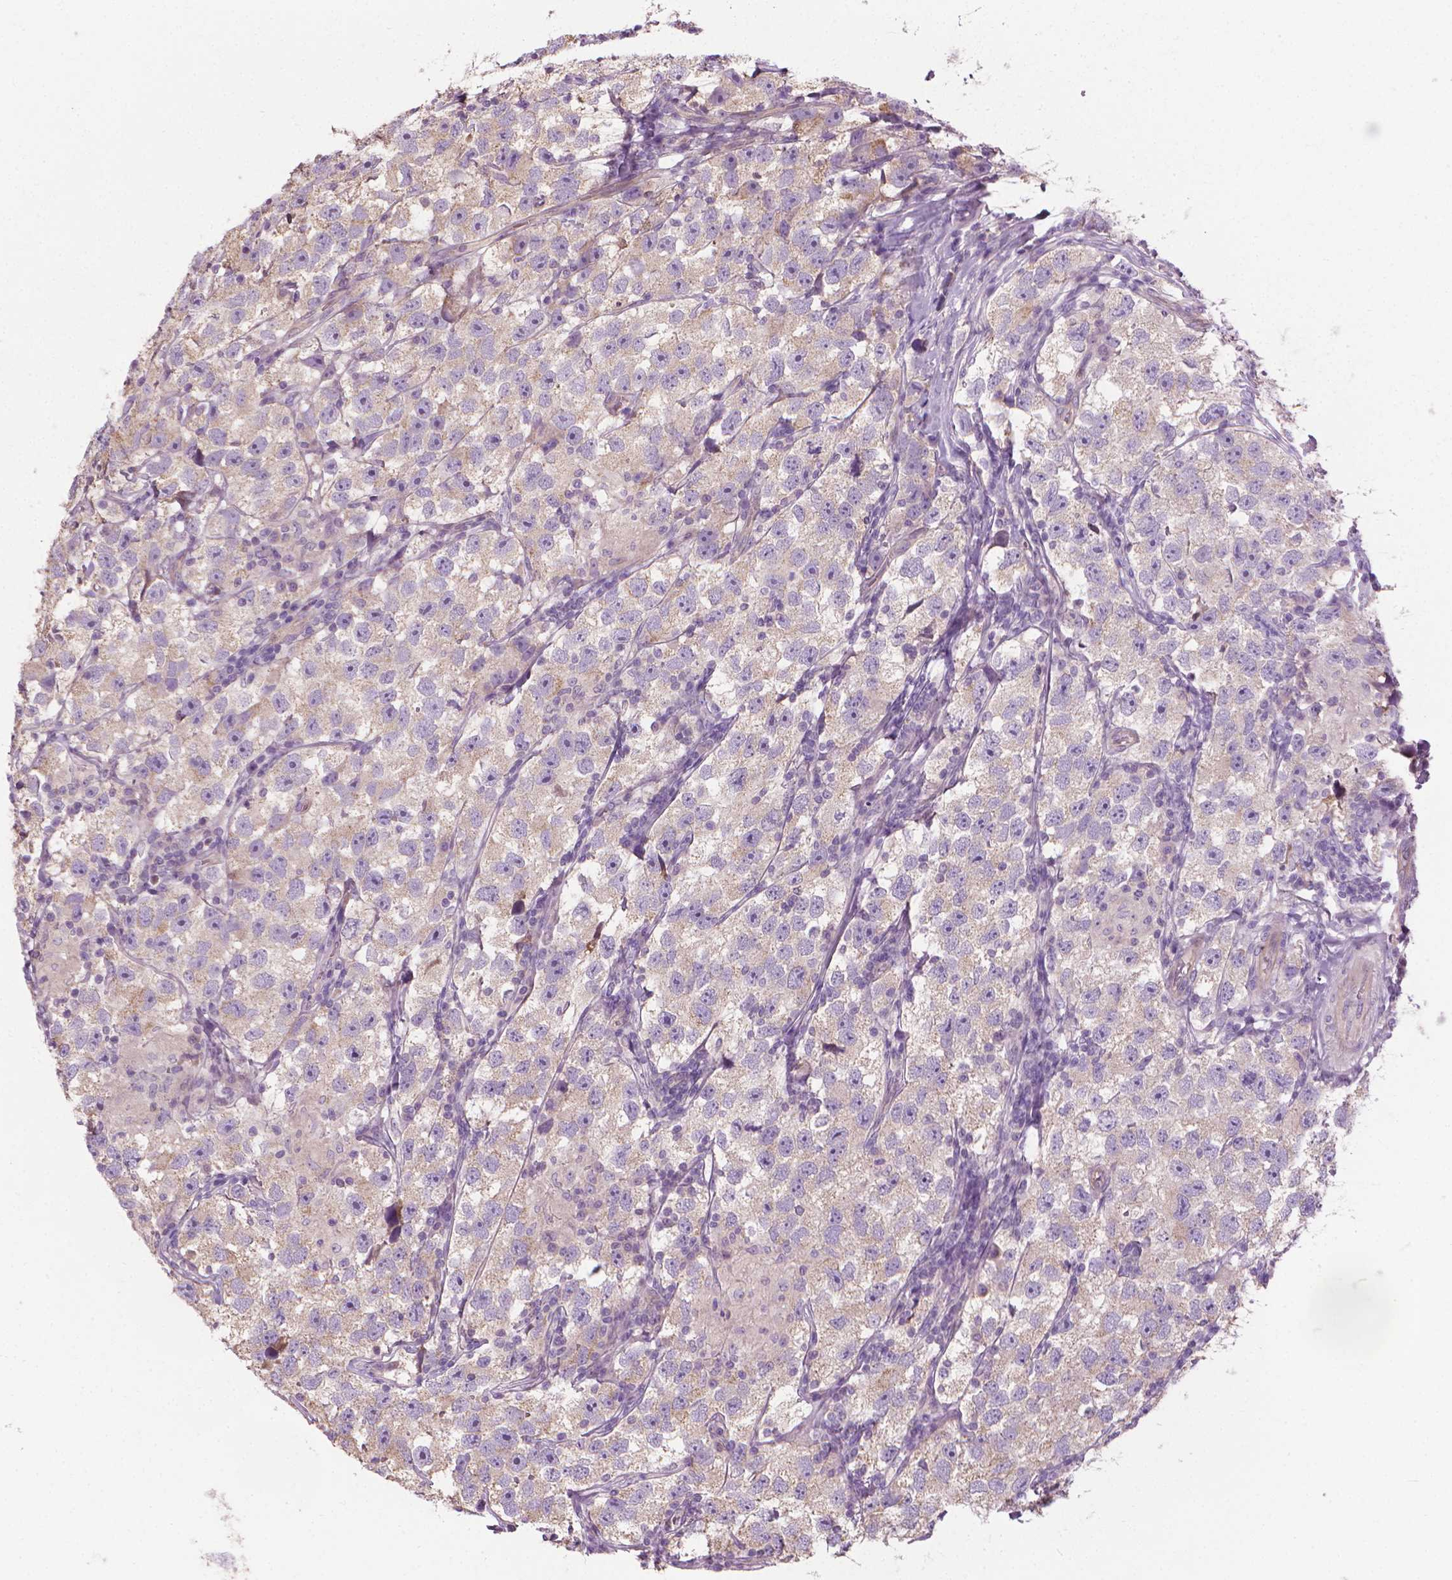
{"staining": {"intensity": "weak", "quantity": "<25%", "location": "cytoplasmic/membranous"}, "tissue": "testis cancer", "cell_type": "Tumor cells", "image_type": "cancer", "snomed": [{"axis": "morphology", "description": "Seminoma, NOS"}, {"axis": "topography", "description": "Testis"}], "caption": "Immunohistochemical staining of testis seminoma exhibits no significant positivity in tumor cells. Brightfield microscopy of immunohistochemistry stained with DAB (brown) and hematoxylin (blue), captured at high magnification.", "gene": "RIIAD1", "patient": {"sex": "male", "age": 26}}